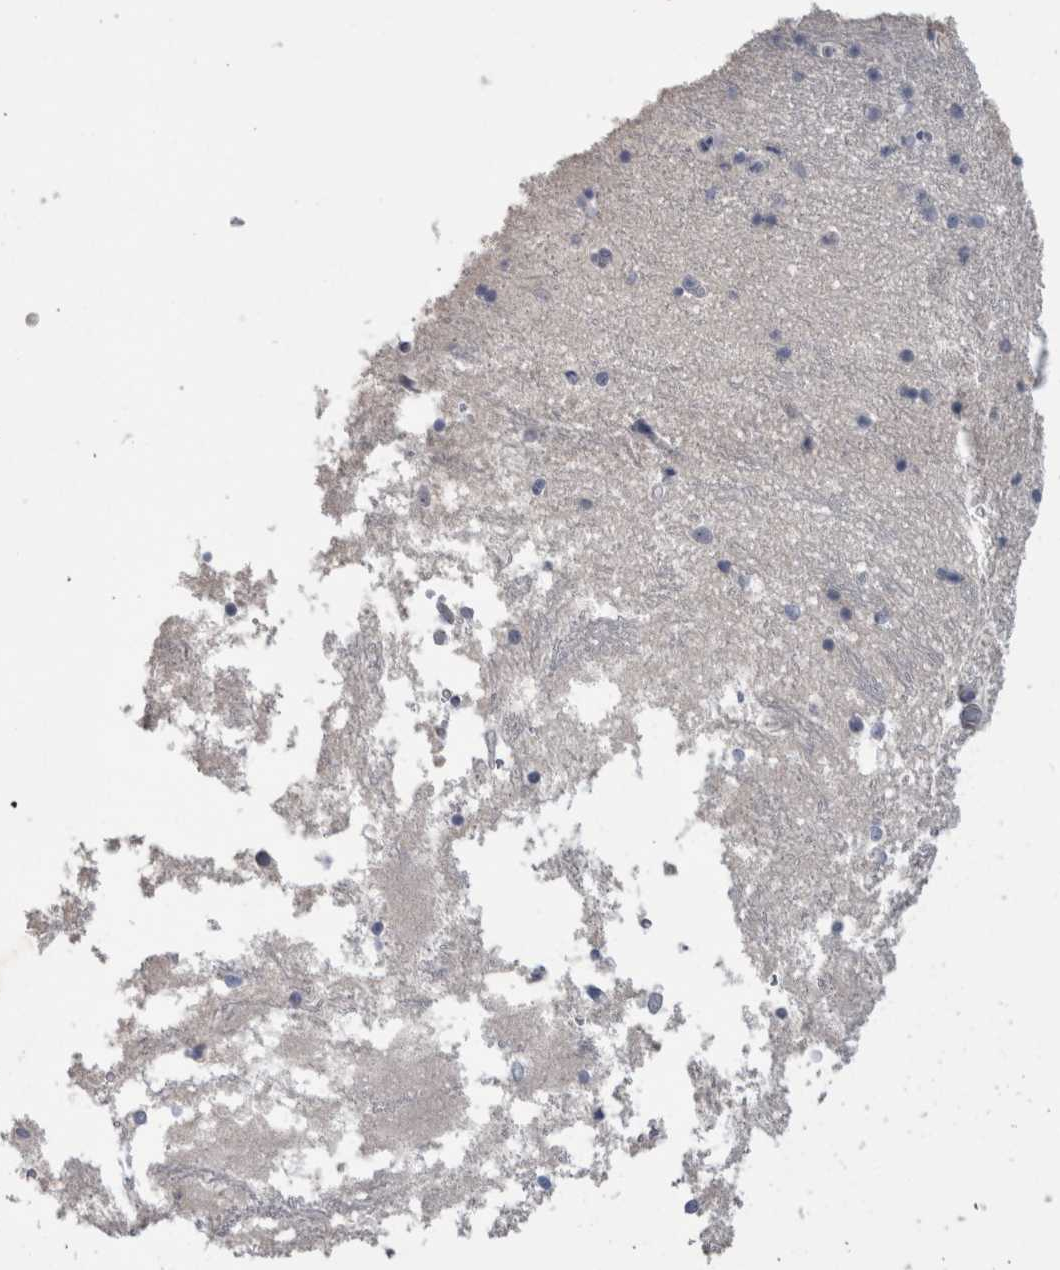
{"staining": {"intensity": "negative", "quantity": "none", "location": "none"}, "tissue": "hippocampus", "cell_type": "Glial cells", "image_type": "normal", "snomed": [{"axis": "morphology", "description": "Normal tissue, NOS"}, {"axis": "topography", "description": "Hippocampus"}], "caption": "This image is of benign hippocampus stained with IHC to label a protein in brown with the nuclei are counter-stained blue. There is no staining in glial cells.", "gene": "ADAM2", "patient": {"sex": "male", "age": 45}}